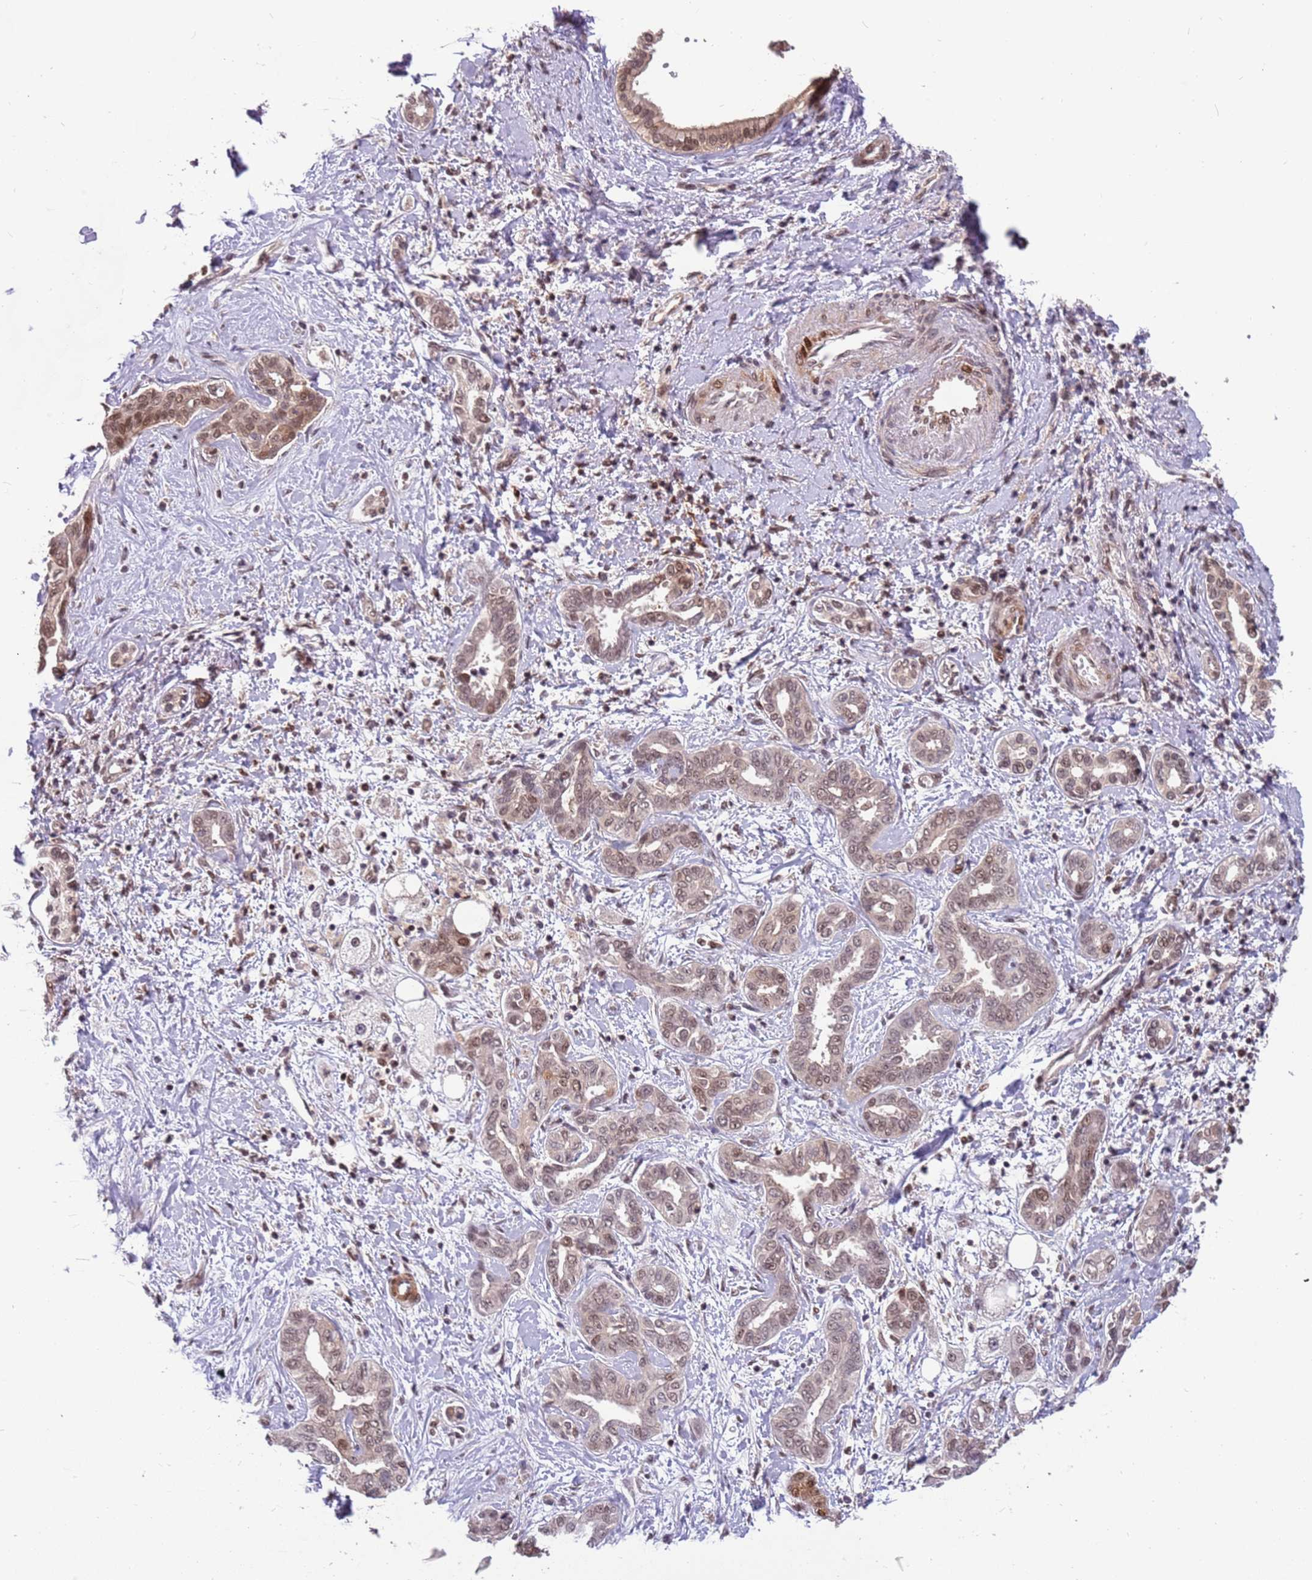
{"staining": {"intensity": "moderate", "quantity": ">75%", "location": "nuclear"}, "tissue": "liver cancer", "cell_type": "Tumor cells", "image_type": "cancer", "snomed": [{"axis": "morphology", "description": "Cholangiocarcinoma"}, {"axis": "topography", "description": "Liver"}], "caption": "Human liver cancer stained with a protein marker displays moderate staining in tumor cells.", "gene": "GBP2", "patient": {"sex": "female", "age": 77}}